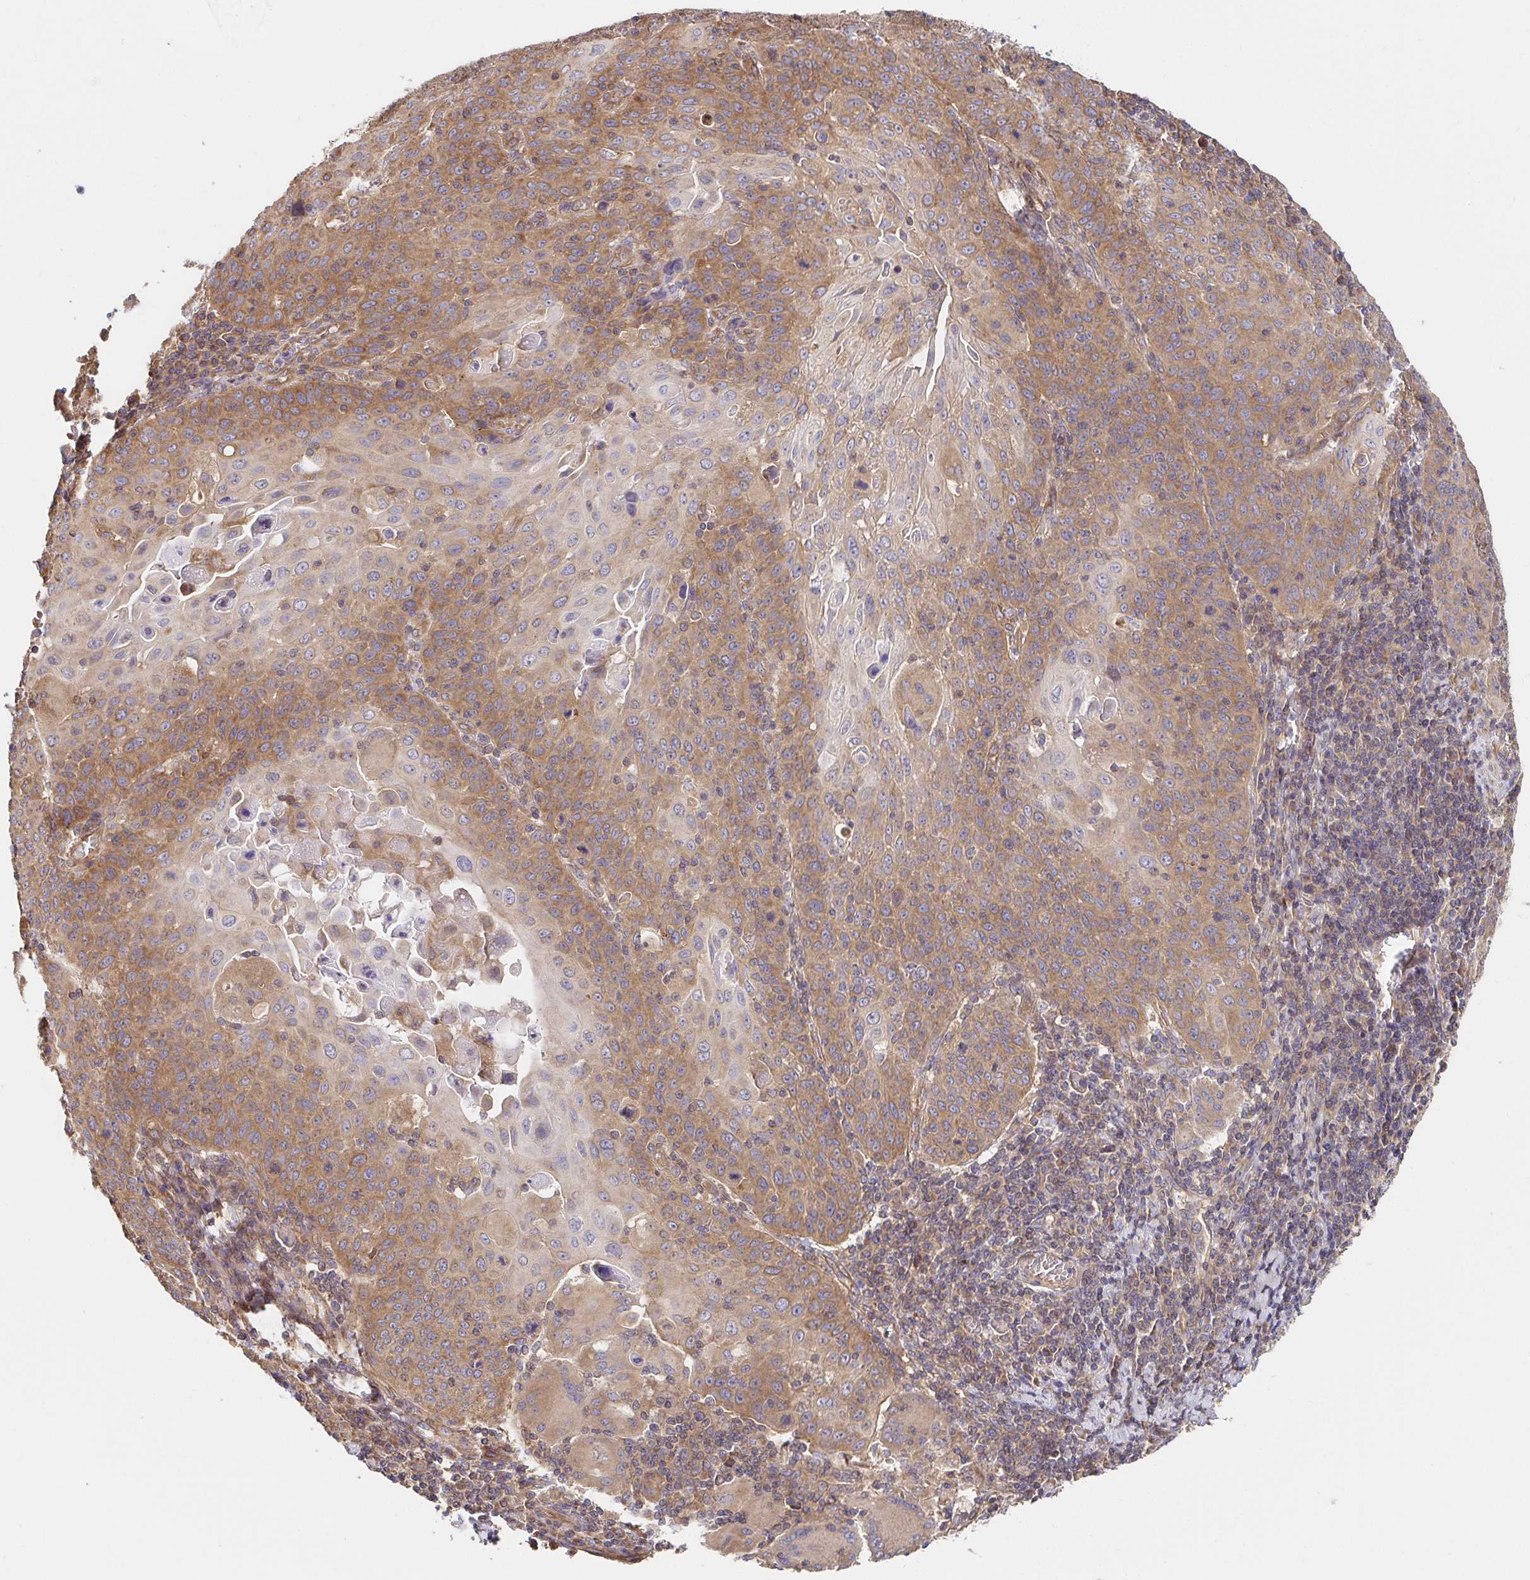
{"staining": {"intensity": "moderate", "quantity": ">75%", "location": "cytoplasmic/membranous"}, "tissue": "cervical cancer", "cell_type": "Tumor cells", "image_type": "cancer", "snomed": [{"axis": "morphology", "description": "Squamous cell carcinoma, NOS"}, {"axis": "topography", "description": "Cervix"}], "caption": "Immunohistochemical staining of cervical cancer (squamous cell carcinoma) displays moderate cytoplasmic/membranous protein positivity in approximately >75% of tumor cells. (Brightfield microscopy of DAB IHC at high magnification).", "gene": "APBB1", "patient": {"sex": "female", "age": 65}}